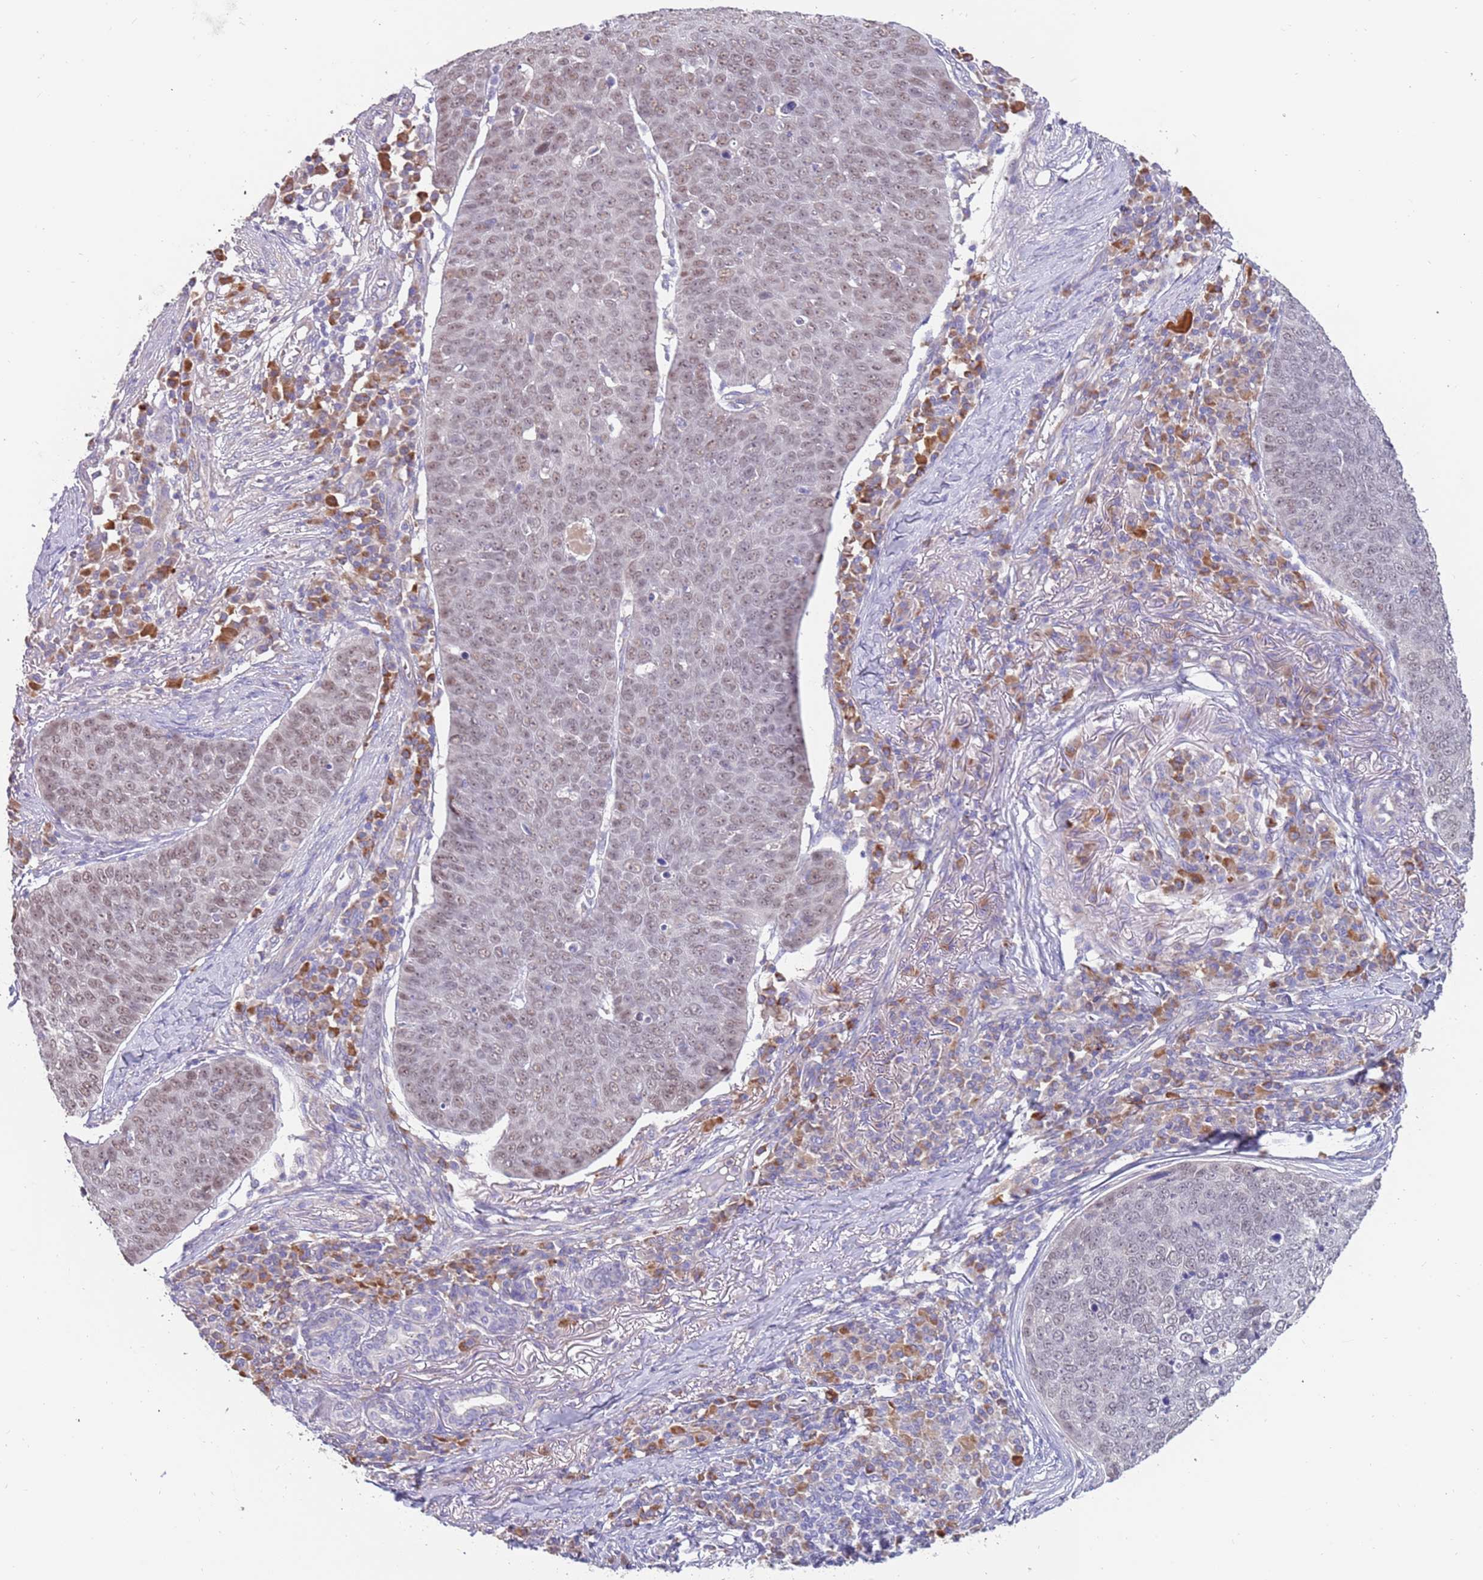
{"staining": {"intensity": "weak", "quantity": "25%-75%", "location": "nuclear"}, "tissue": "skin cancer", "cell_type": "Tumor cells", "image_type": "cancer", "snomed": [{"axis": "morphology", "description": "Squamous cell carcinoma, NOS"}, {"axis": "topography", "description": "Skin"}], "caption": "The histopathology image demonstrates a brown stain indicating the presence of a protein in the nuclear of tumor cells in skin squamous cell carcinoma. (Stains: DAB (3,3'-diaminobenzidine) in brown, nuclei in blue, Microscopy: brightfield microscopy at high magnification).", "gene": "ZNF746", "patient": {"sex": "male", "age": 71}}